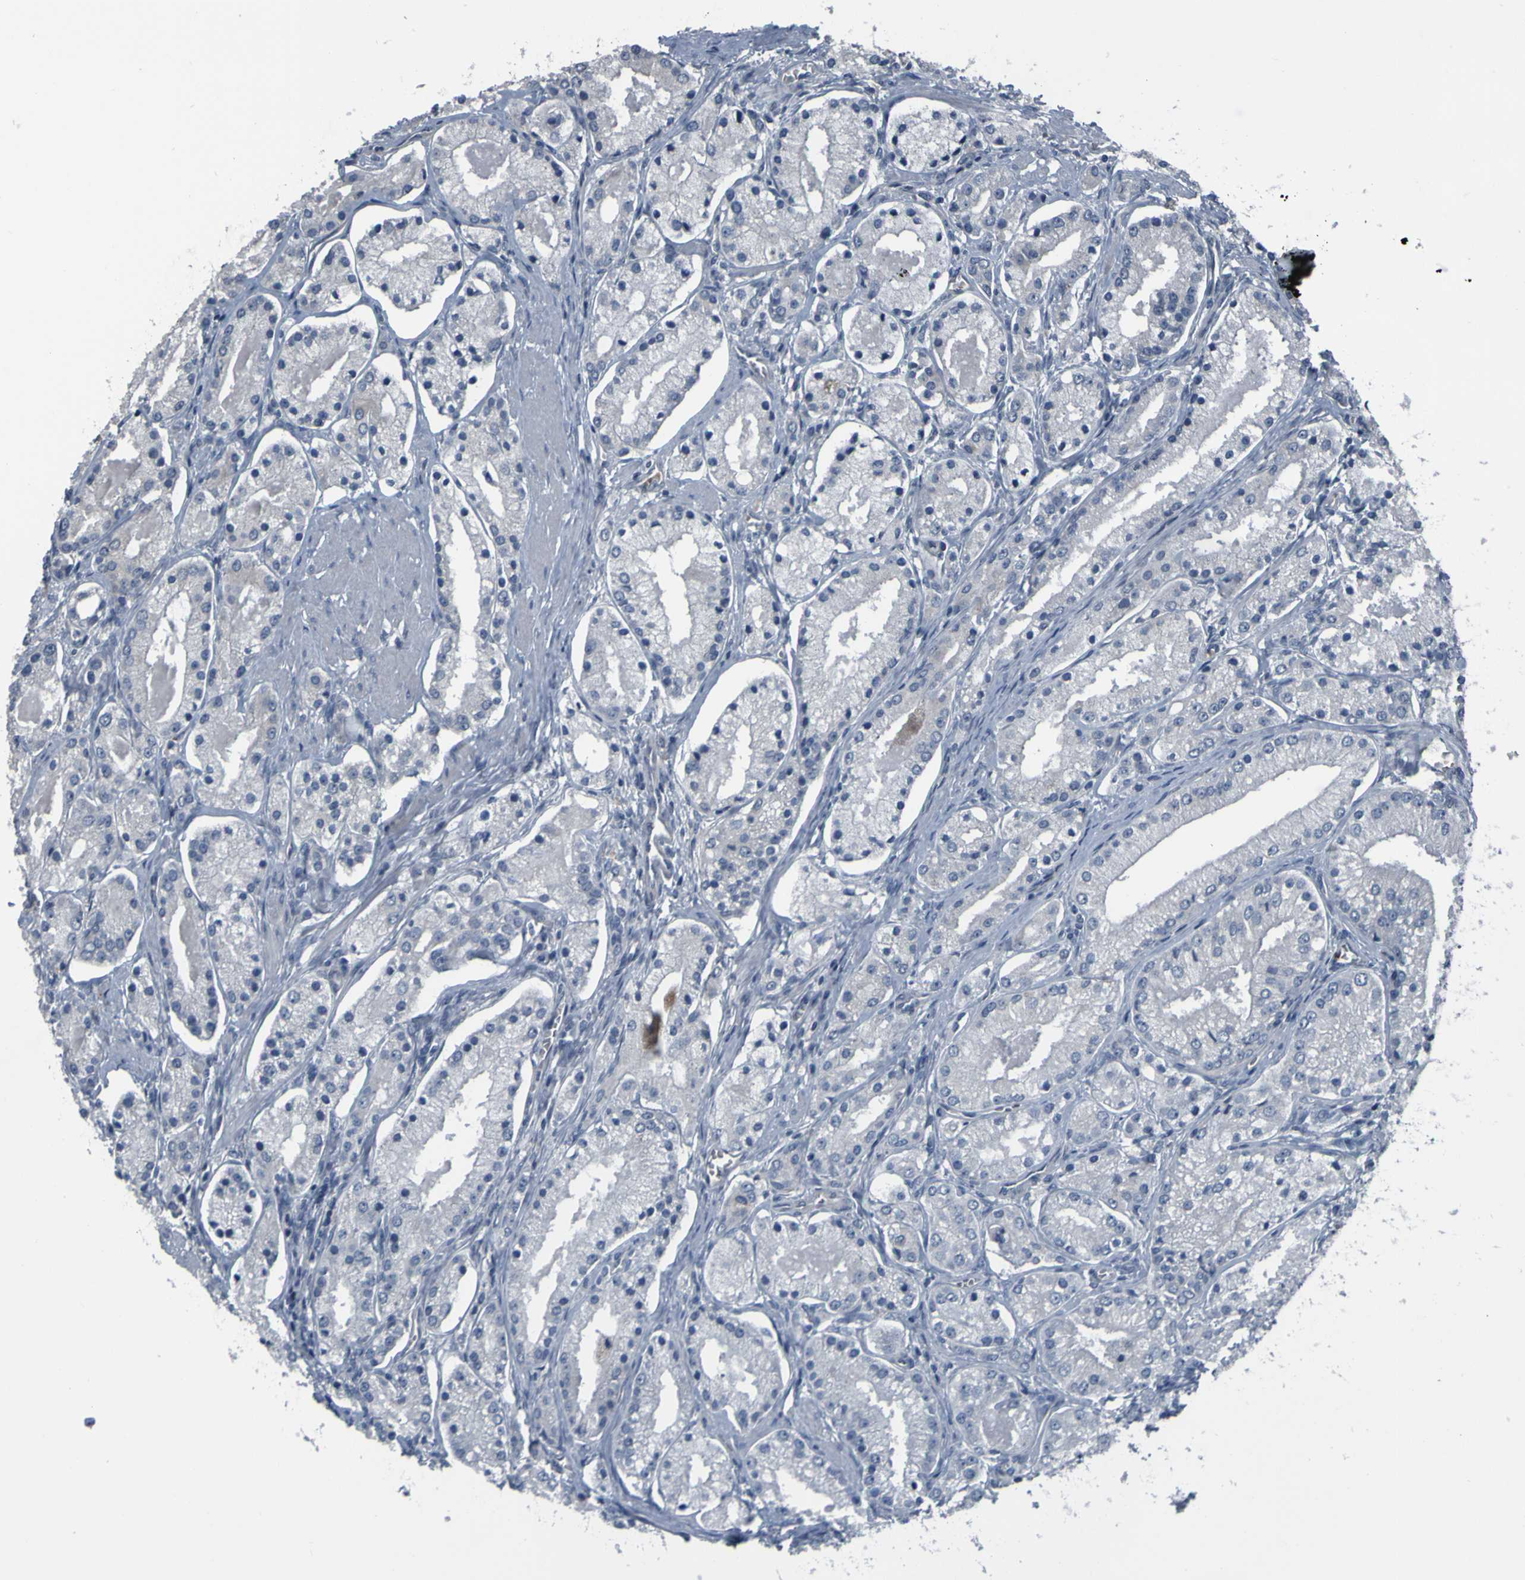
{"staining": {"intensity": "negative", "quantity": "none", "location": "none"}, "tissue": "prostate cancer", "cell_type": "Tumor cells", "image_type": "cancer", "snomed": [{"axis": "morphology", "description": "Adenocarcinoma, High grade"}, {"axis": "topography", "description": "Prostate"}], "caption": "Protein analysis of prostate cancer (adenocarcinoma (high-grade)) demonstrates no significant staining in tumor cells.", "gene": "GRAMD1A", "patient": {"sex": "male", "age": 66}}